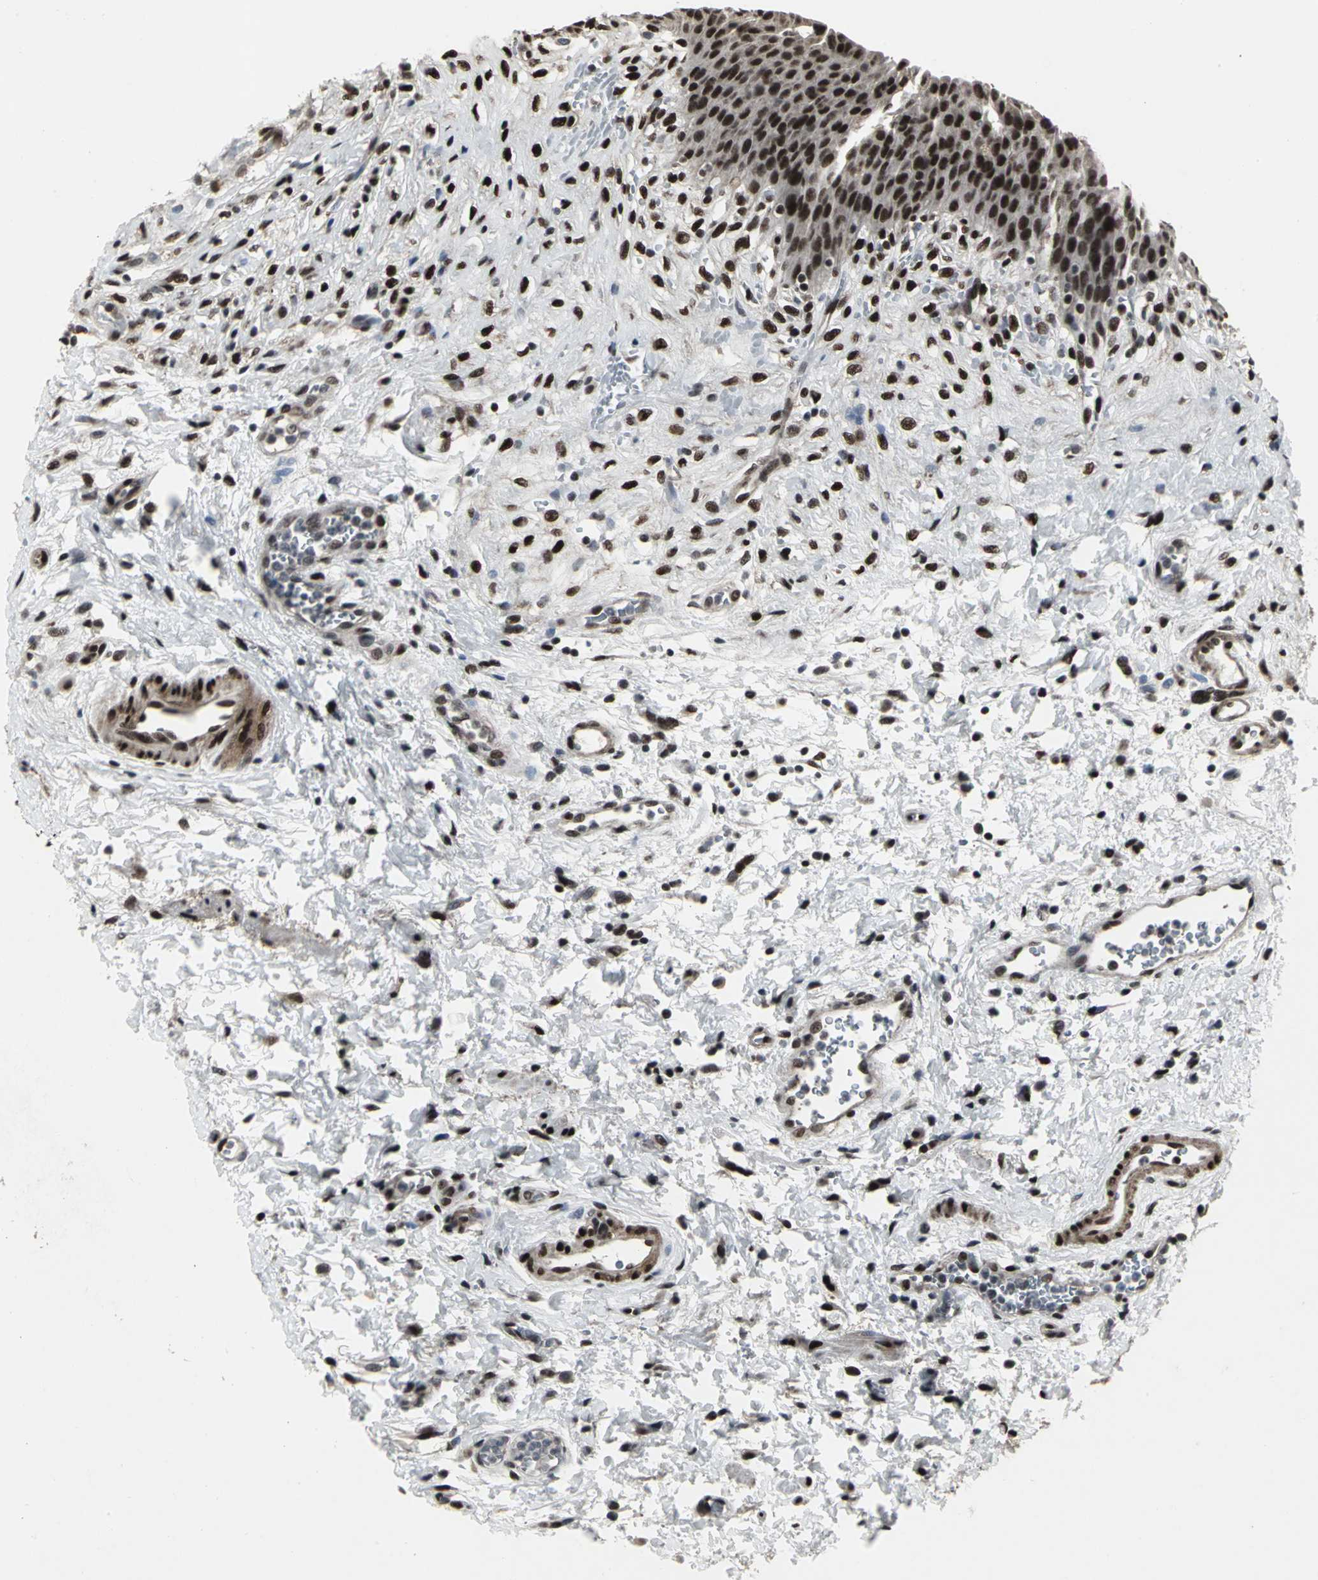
{"staining": {"intensity": "strong", "quantity": ">75%", "location": "nuclear"}, "tissue": "urinary bladder", "cell_type": "Urothelial cells", "image_type": "normal", "snomed": [{"axis": "morphology", "description": "Normal tissue, NOS"}, {"axis": "morphology", "description": "Dysplasia, NOS"}, {"axis": "topography", "description": "Urinary bladder"}], "caption": "A high-resolution micrograph shows immunohistochemistry staining of unremarkable urinary bladder, which shows strong nuclear staining in approximately >75% of urothelial cells. The staining is performed using DAB (3,3'-diaminobenzidine) brown chromogen to label protein expression. The nuclei are counter-stained blue using hematoxylin.", "gene": "SRF", "patient": {"sex": "male", "age": 35}}